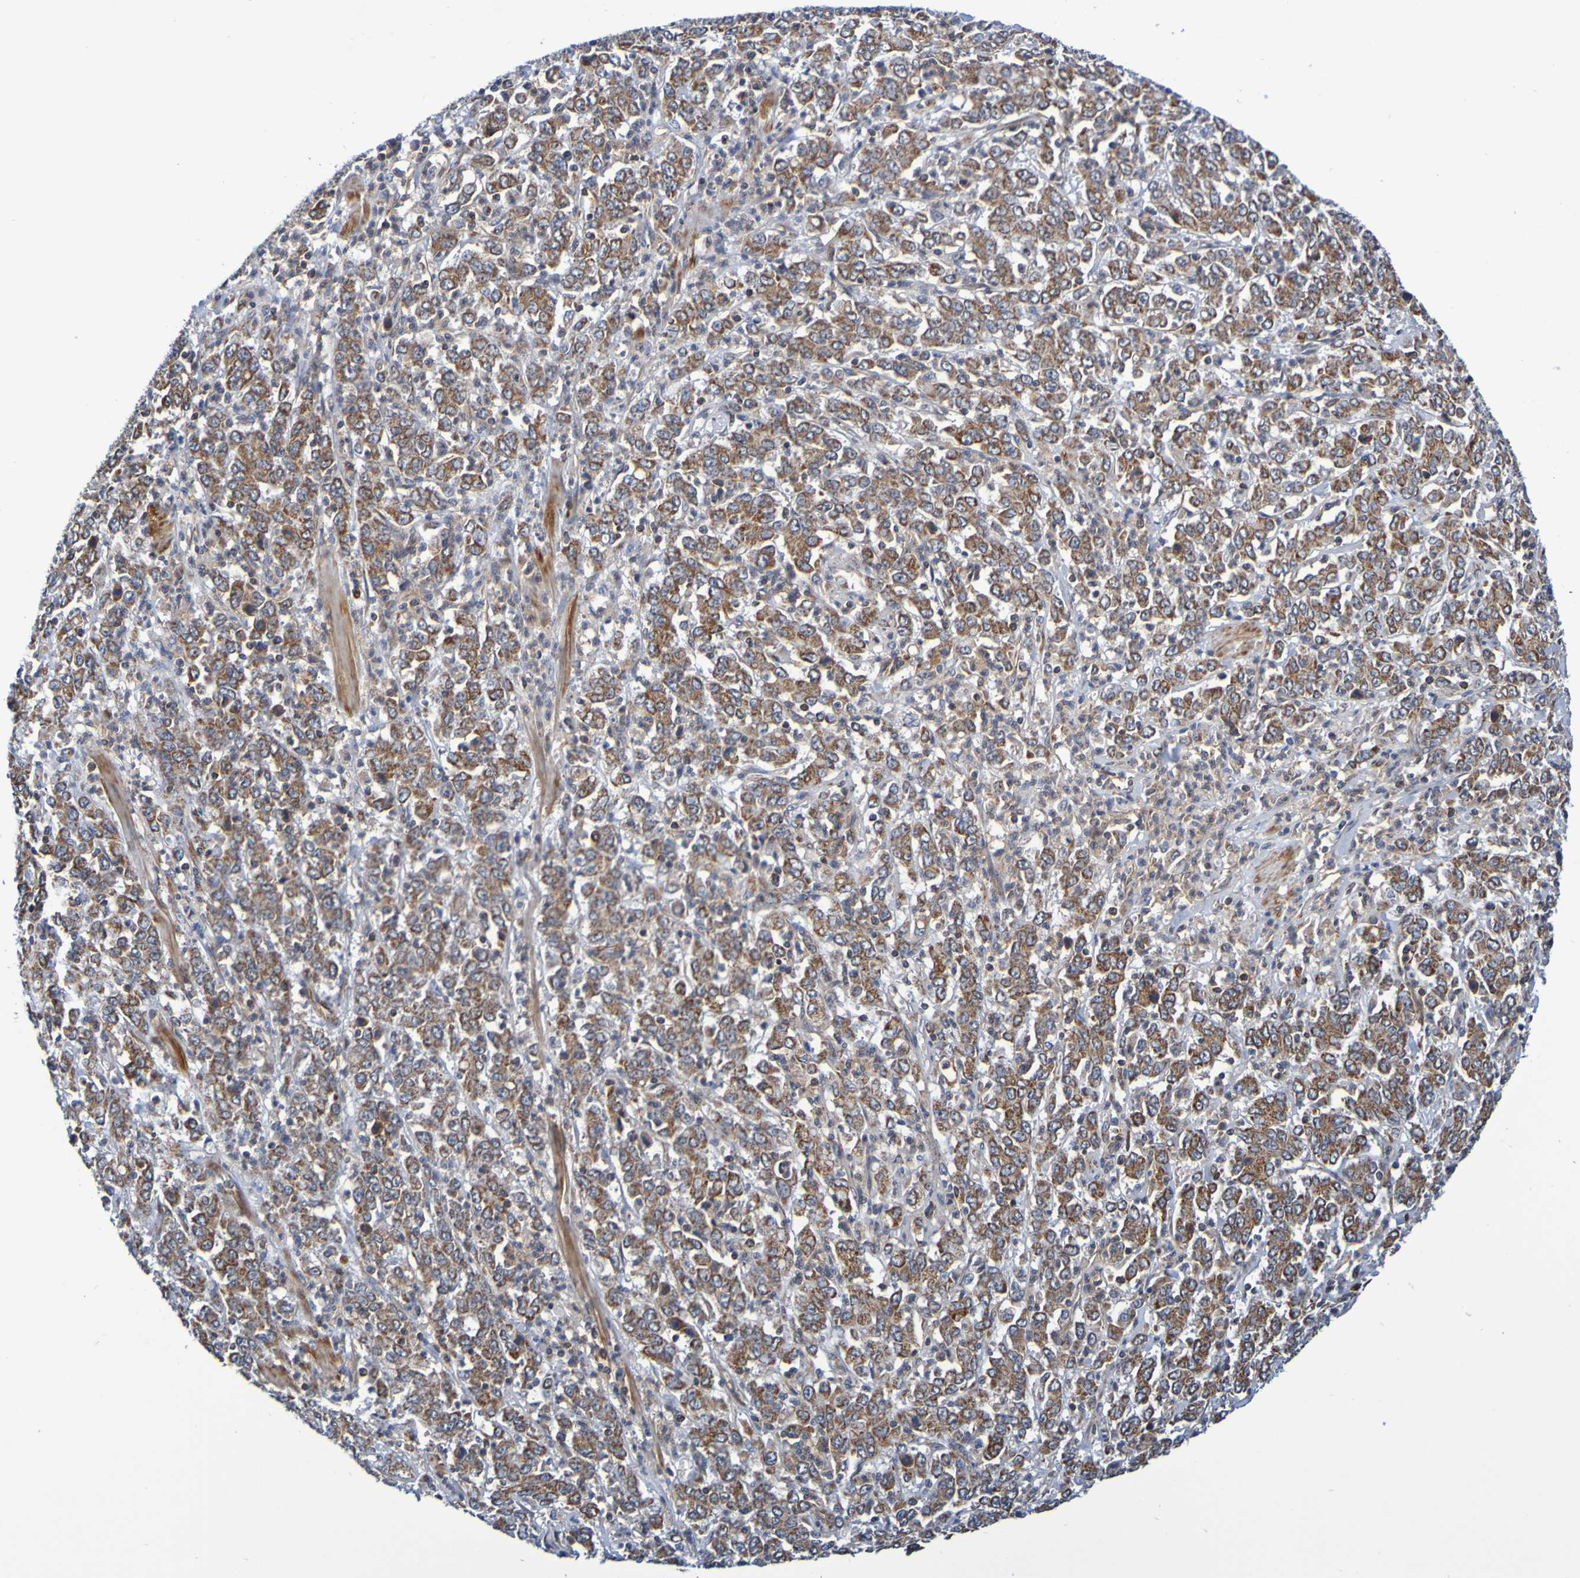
{"staining": {"intensity": "strong", "quantity": ">75%", "location": "cytoplasmic/membranous"}, "tissue": "stomach cancer", "cell_type": "Tumor cells", "image_type": "cancer", "snomed": [{"axis": "morphology", "description": "Adenocarcinoma, NOS"}, {"axis": "topography", "description": "Stomach, lower"}], "caption": "Protein expression analysis of stomach cancer (adenocarcinoma) displays strong cytoplasmic/membranous positivity in approximately >75% of tumor cells. The staining is performed using DAB brown chromogen to label protein expression. The nuclei are counter-stained blue using hematoxylin.", "gene": "CCDC51", "patient": {"sex": "female", "age": 71}}